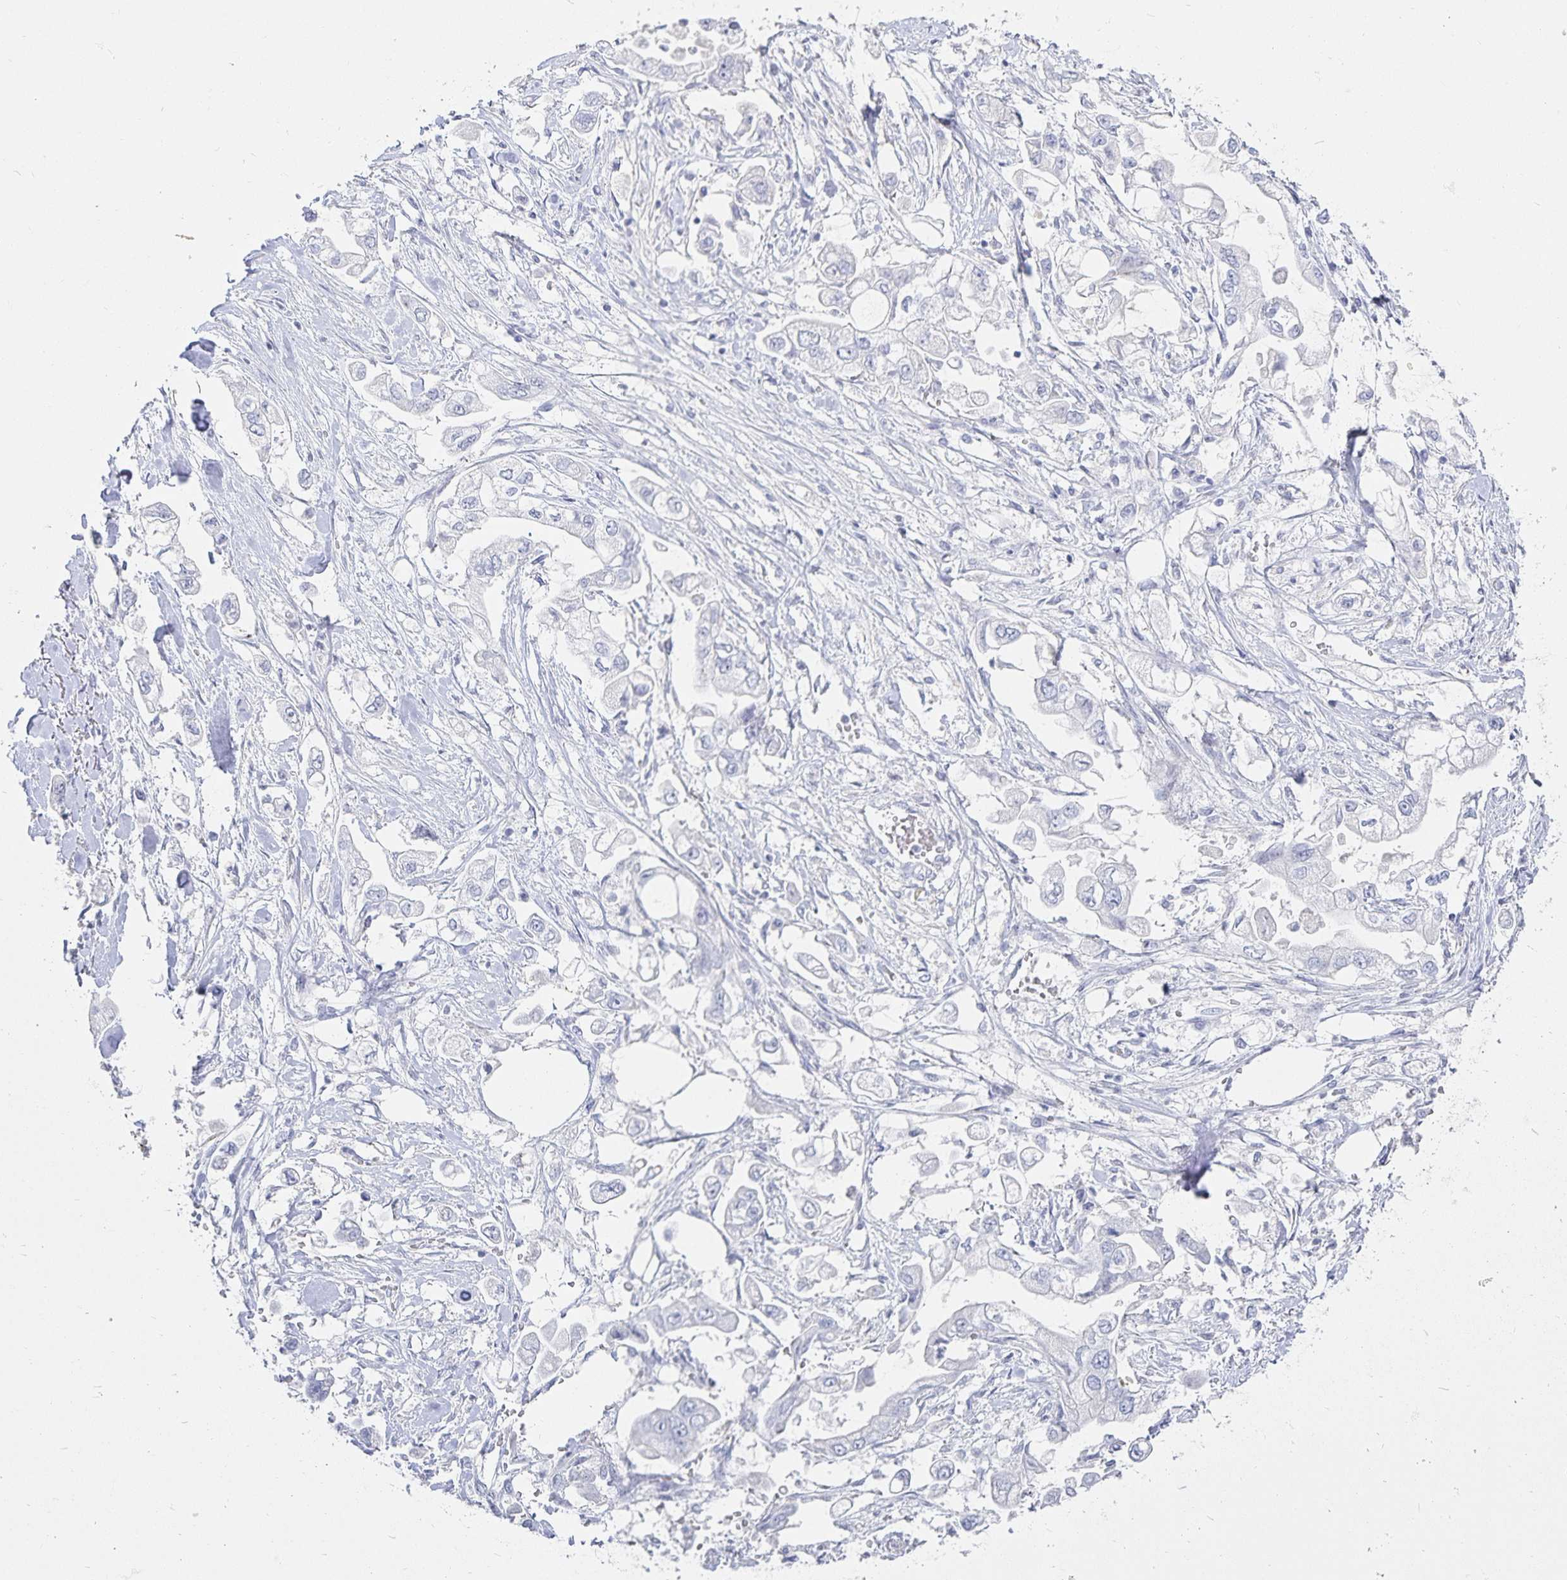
{"staining": {"intensity": "negative", "quantity": "none", "location": "none"}, "tissue": "stomach cancer", "cell_type": "Tumor cells", "image_type": "cancer", "snomed": [{"axis": "morphology", "description": "Adenocarcinoma, NOS"}, {"axis": "topography", "description": "Stomach"}], "caption": "This image is of stomach cancer stained with IHC to label a protein in brown with the nuclei are counter-stained blue. There is no expression in tumor cells. (Immunohistochemistry (ihc), brightfield microscopy, high magnification).", "gene": "SFTPA1", "patient": {"sex": "male", "age": 62}}